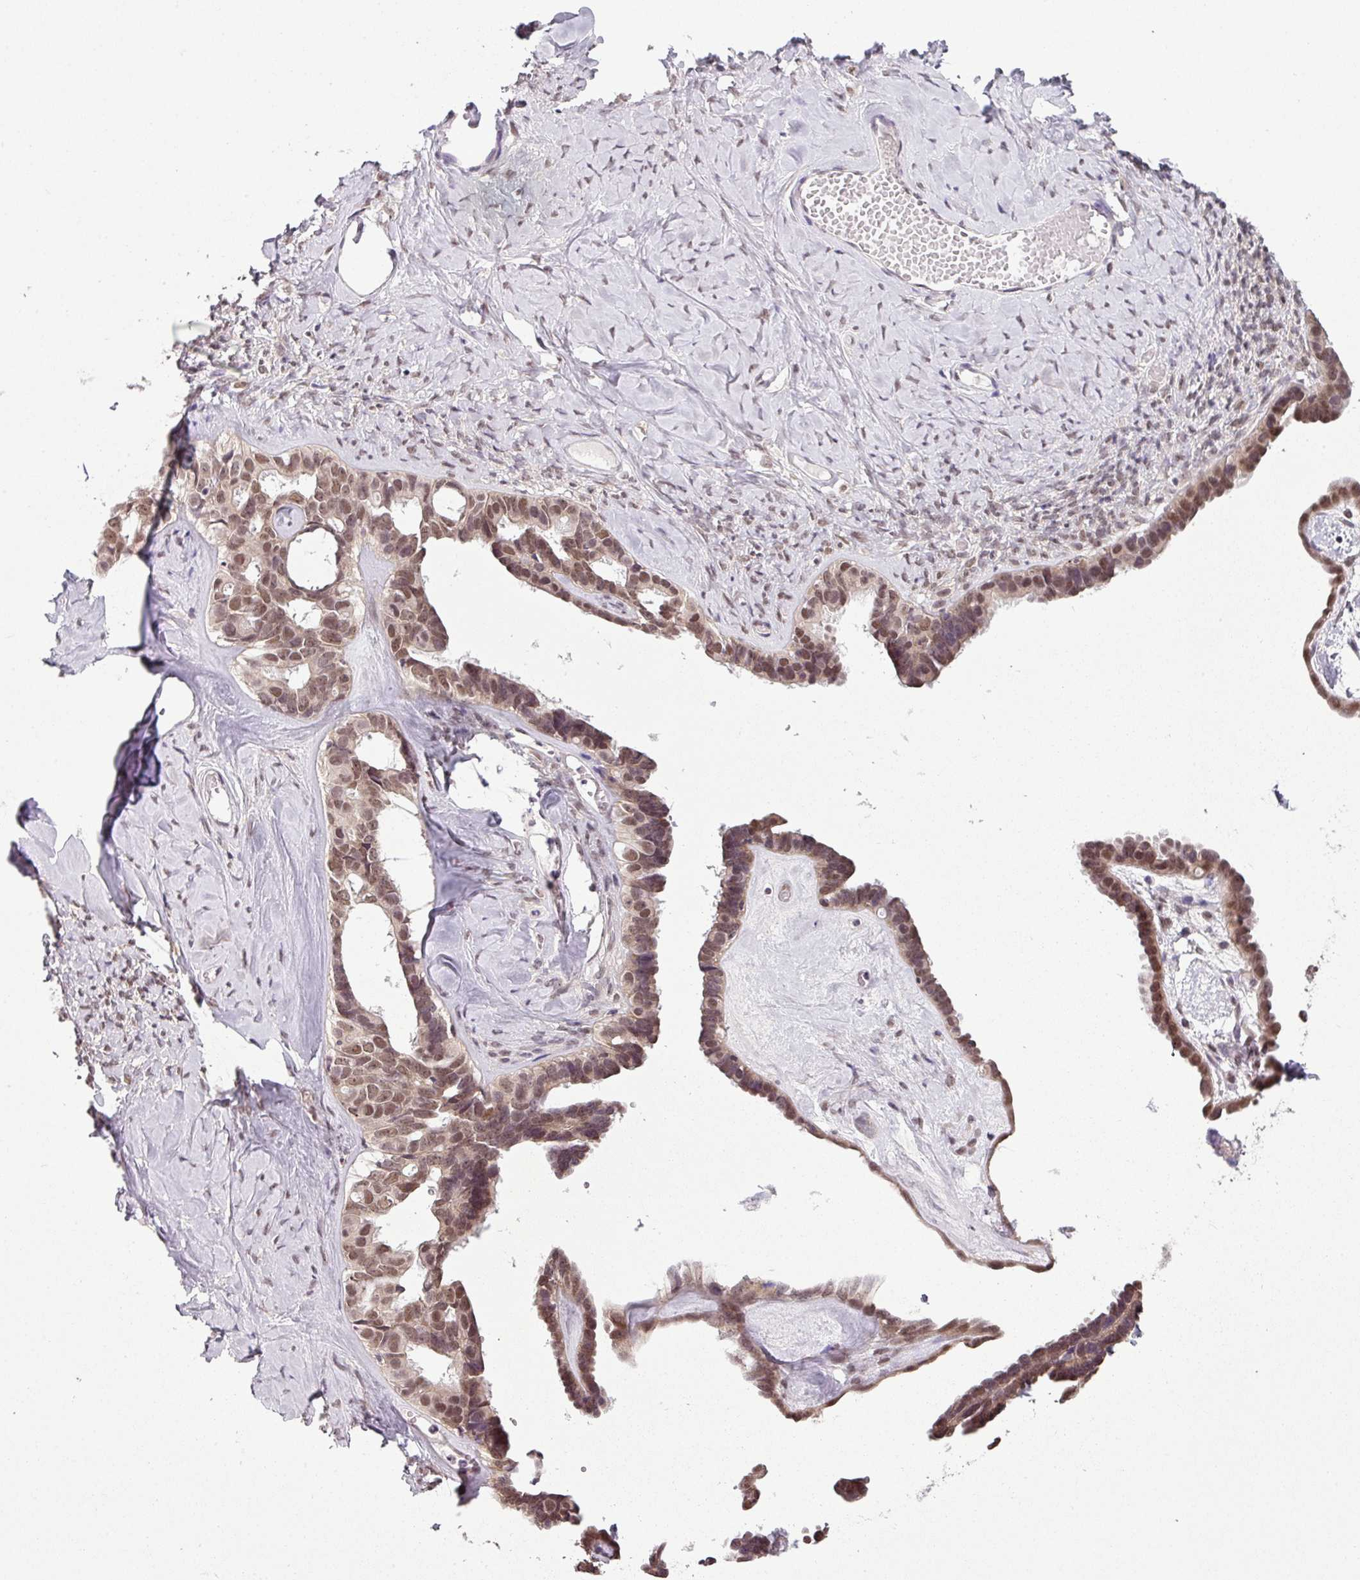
{"staining": {"intensity": "moderate", "quantity": ">75%", "location": "cytoplasmic/membranous,nuclear"}, "tissue": "ovarian cancer", "cell_type": "Tumor cells", "image_type": "cancer", "snomed": [{"axis": "morphology", "description": "Cystadenocarcinoma, serous, NOS"}, {"axis": "topography", "description": "Ovary"}], "caption": "Immunohistochemistry photomicrograph of neoplastic tissue: human serous cystadenocarcinoma (ovarian) stained using IHC shows medium levels of moderate protein expression localized specifically in the cytoplasmic/membranous and nuclear of tumor cells, appearing as a cytoplasmic/membranous and nuclear brown color.", "gene": "DERPC", "patient": {"sex": "female", "age": 69}}